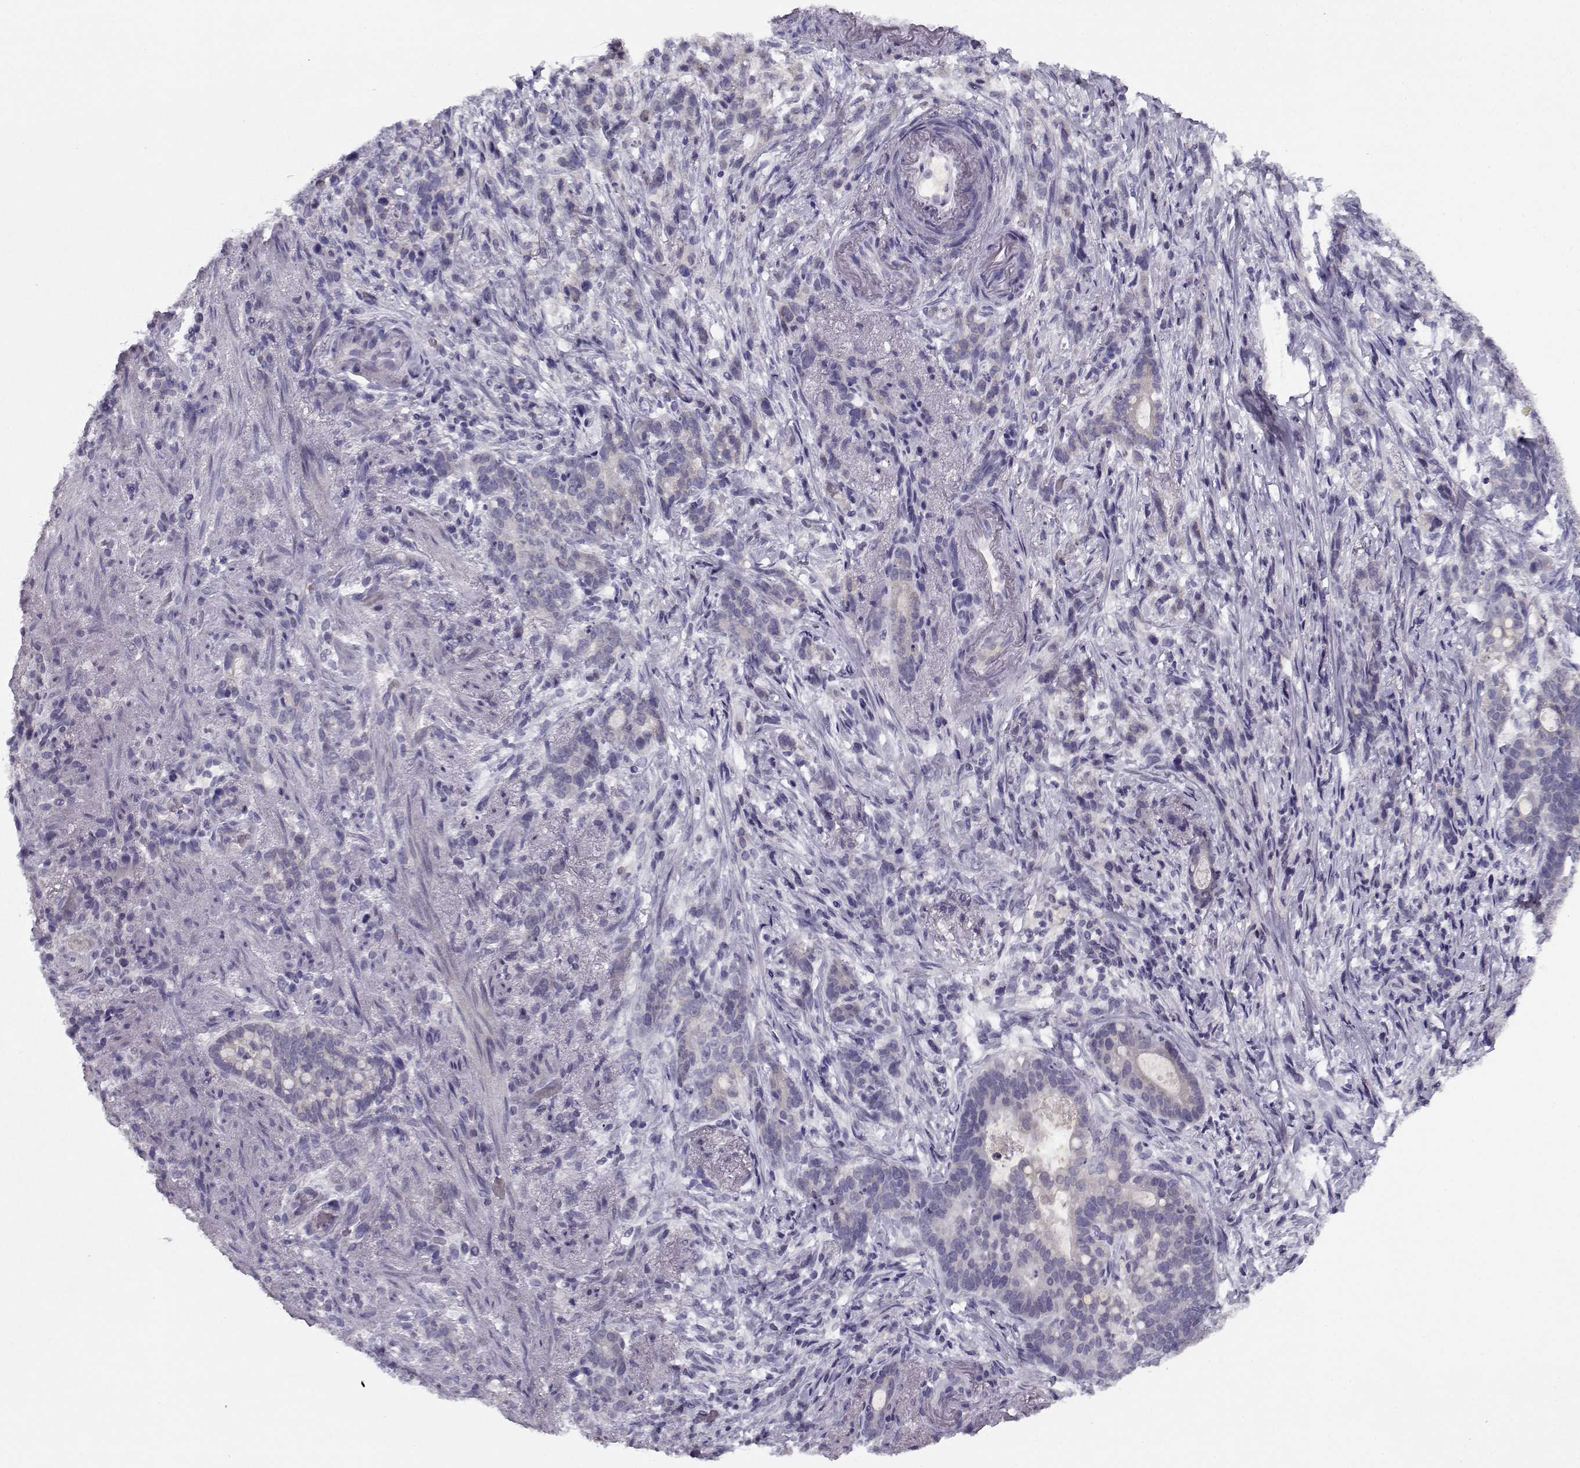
{"staining": {"intensity": "negative", "quantity": "none", "location": "none"}, "tissue": "stomach cancer", "cell_type": "Tumor cells", "image_type": "cancer", "snomed": [{"axis": "morphology", "description": "Adenocarcinoma, NOS"}, {"axis": "topography", "description": "Stomach, lower"}], "caption": "An immunohistochemistry photomicrograph of stomach cancer is shown. There is no staining in tumor cells of stomach cancer.", "gene": "DDX25", "patient": {"sex": "male", "age": 88}}